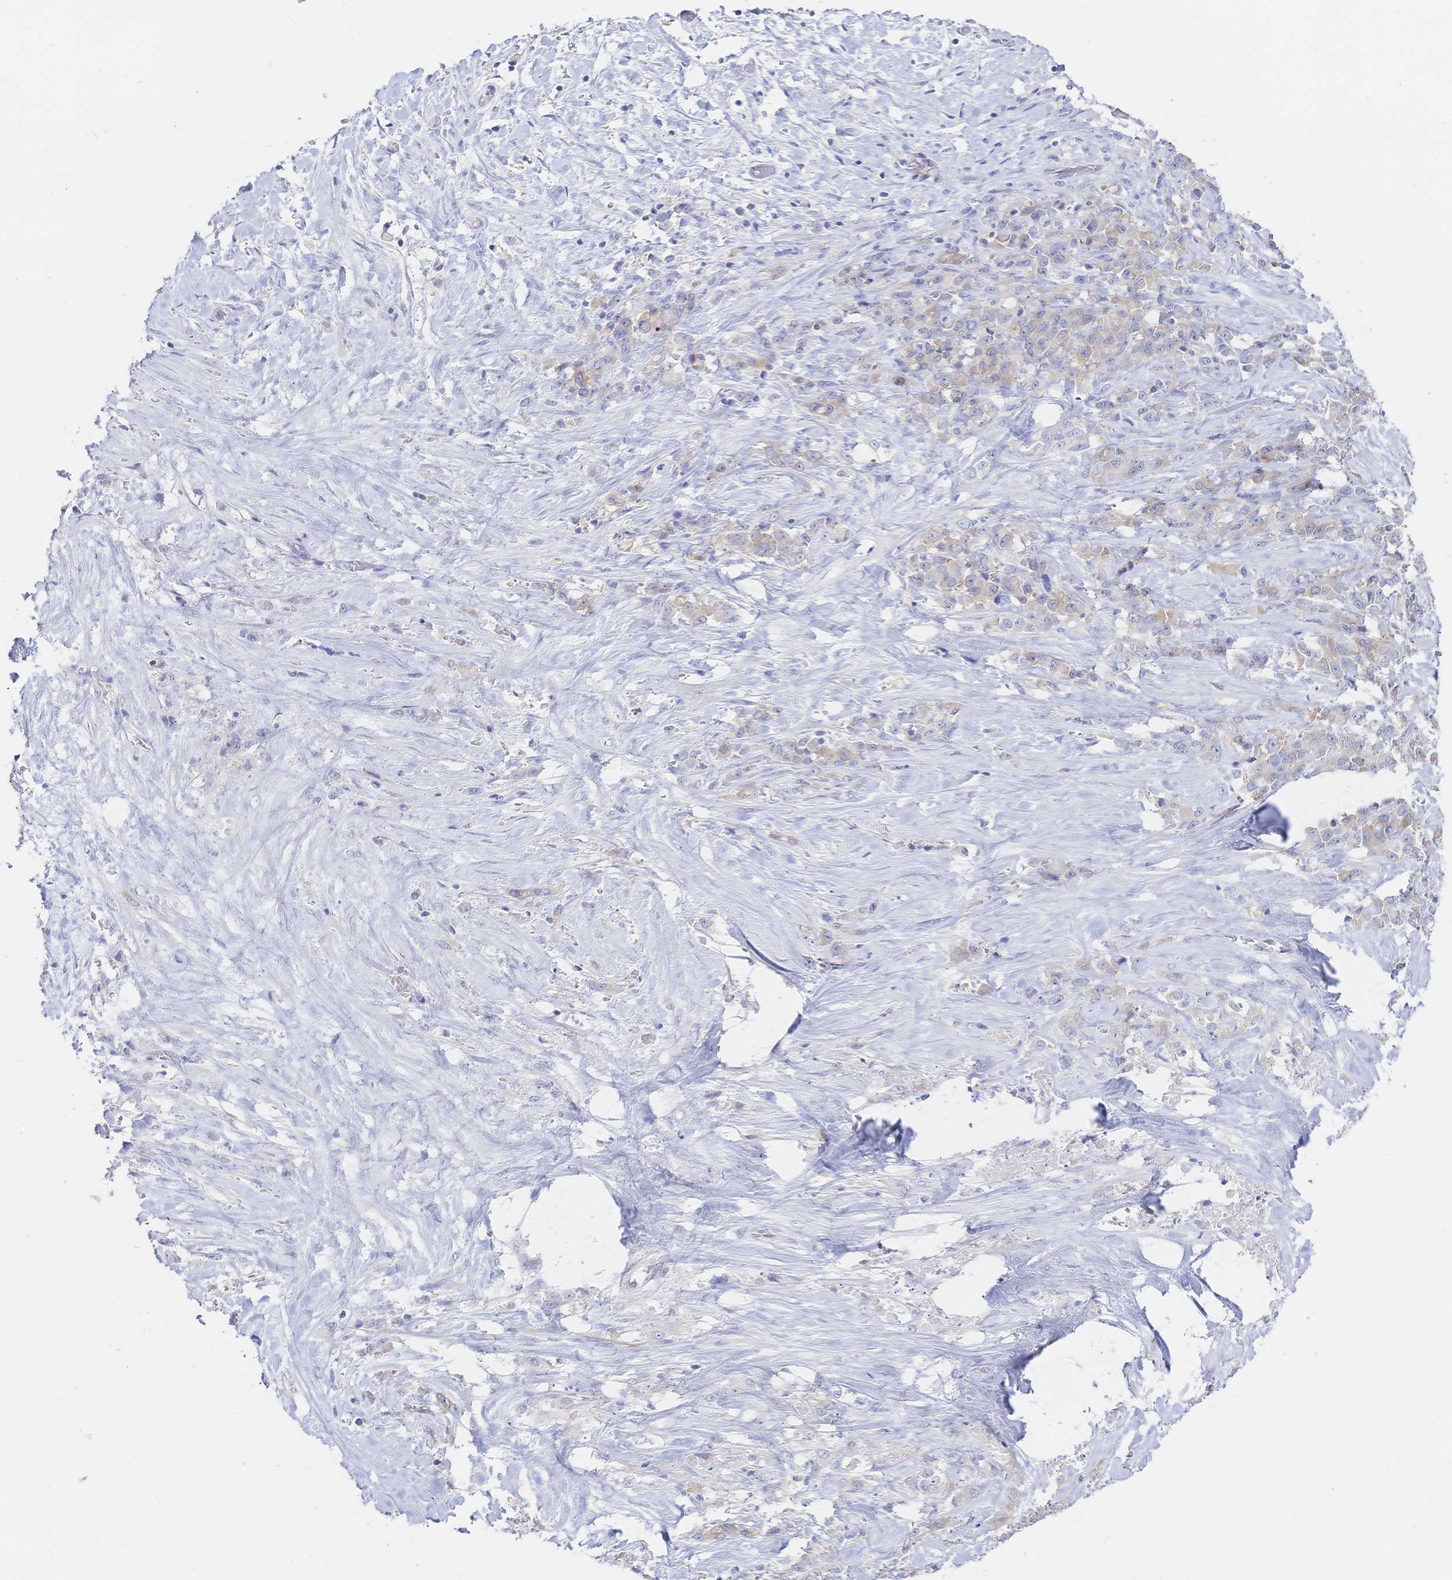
{"staining": {"intensity": "weak", "quantity": "<25%", "location": "cytoplasmic/membranous"}, "tissue": "stomach cancer", "cell_type": "Tumor cells", "image_type": "cancer", "snomed": [{"axis": "morphology", "description": "Adenocarcinoma, NOS"}, {"axis": "topography", "description": "Stomach"}], "caption": "High magnification brightfield microscopy of stomach cancer (adenocarcinoma) stained with DAB (3,3'-diaminobenzidine) (brown) and counterstained with hematoxylin (blue): tumor cells show no significant positivity.", "gene": "RRM1", "patient": {"sex": "female", "age": 76}}